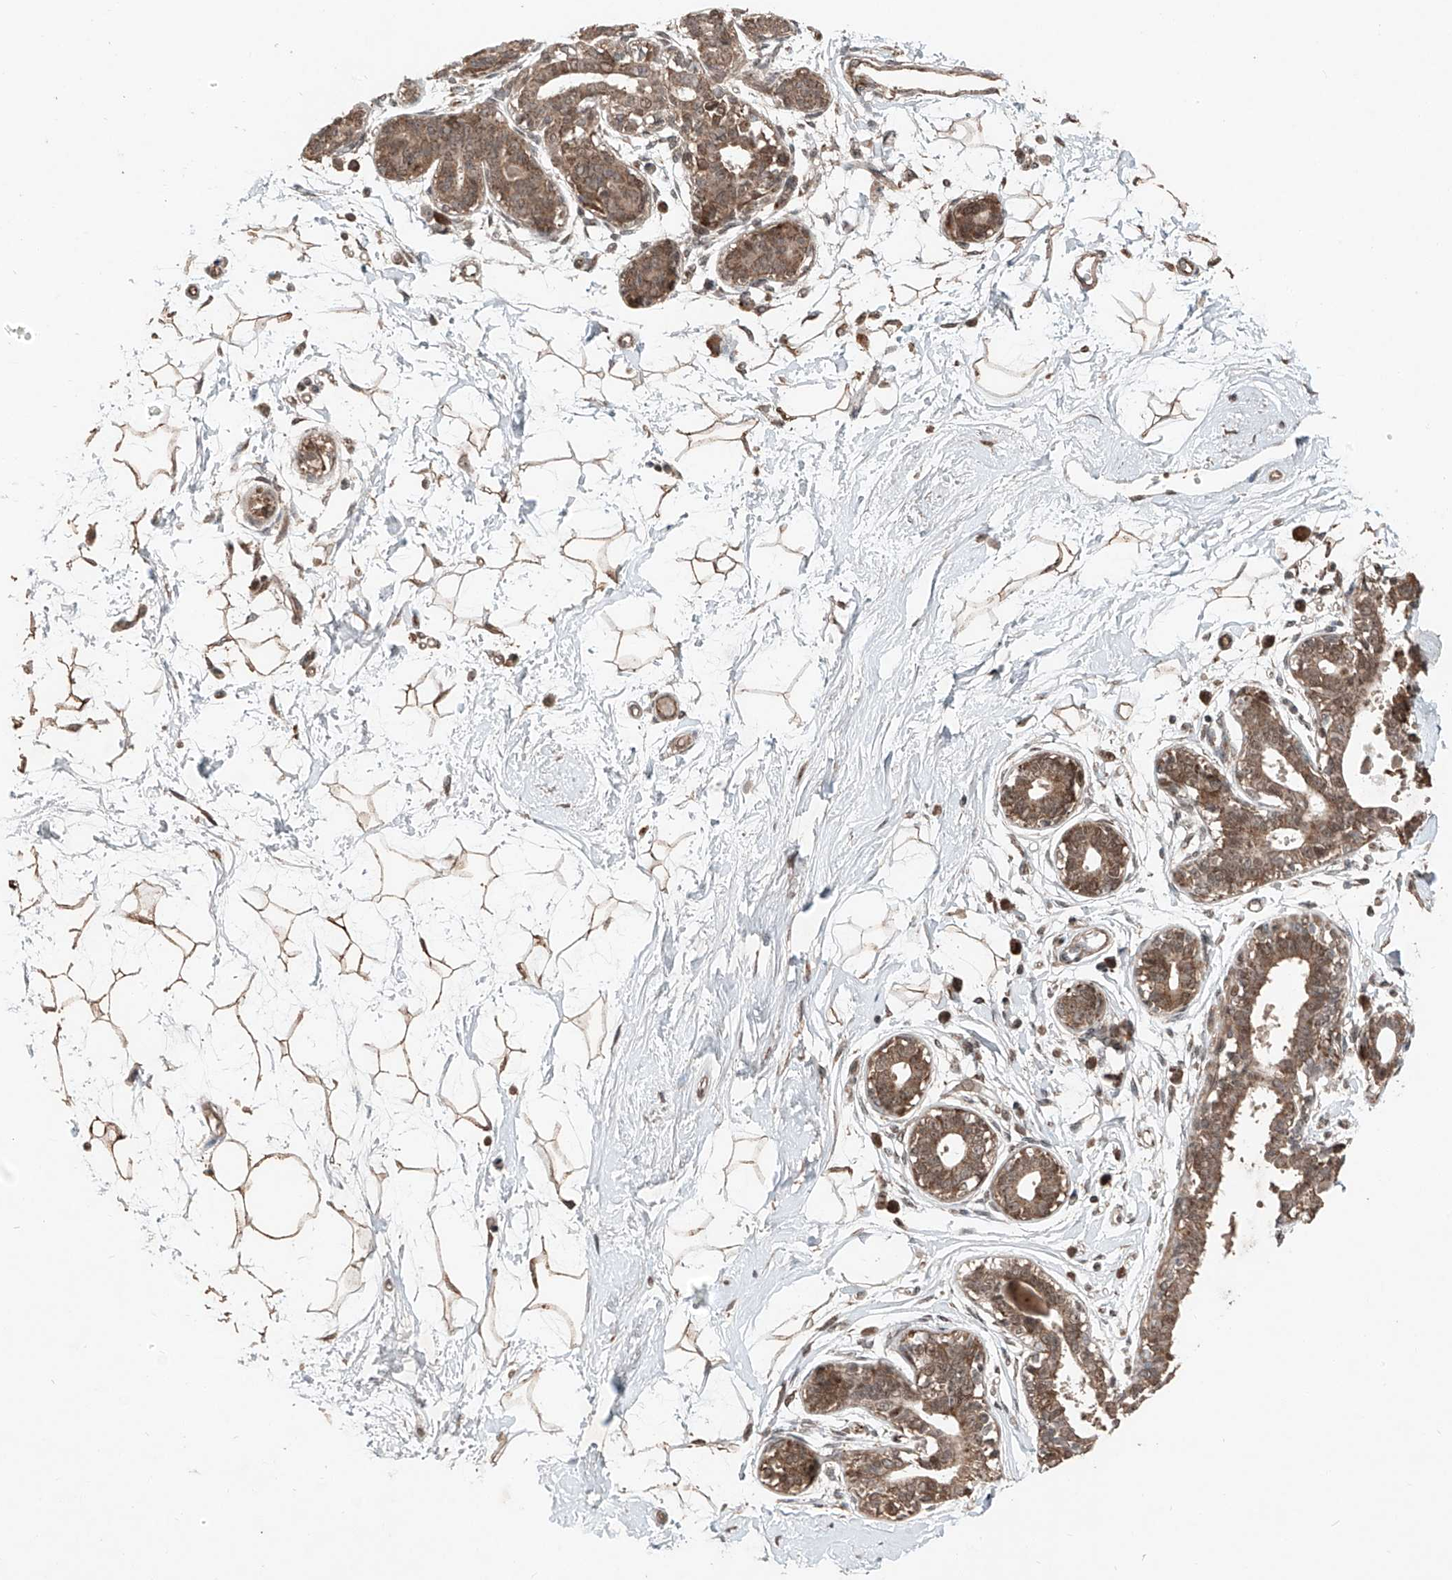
{"staining": {"intensity": "moderate", "quantity": ">75%", "location": "cytoplasmic/membranous"}, "tissue": "breast", "cell_type": "Adipocytes", "image_type": "normal", "snomed": [{"axis": "morphology", "description": "Normal tissue, NOS"}, {"axis": "topography", "description": "Breast"}], "caption": "Brown immunohistochemical staining in normal human breast shows moderate cytoplasmic/membranous staining in approximately >75% of adipocytes.", "gene": "ZNF620", "patient": {"sex": "female", "age": 45}}